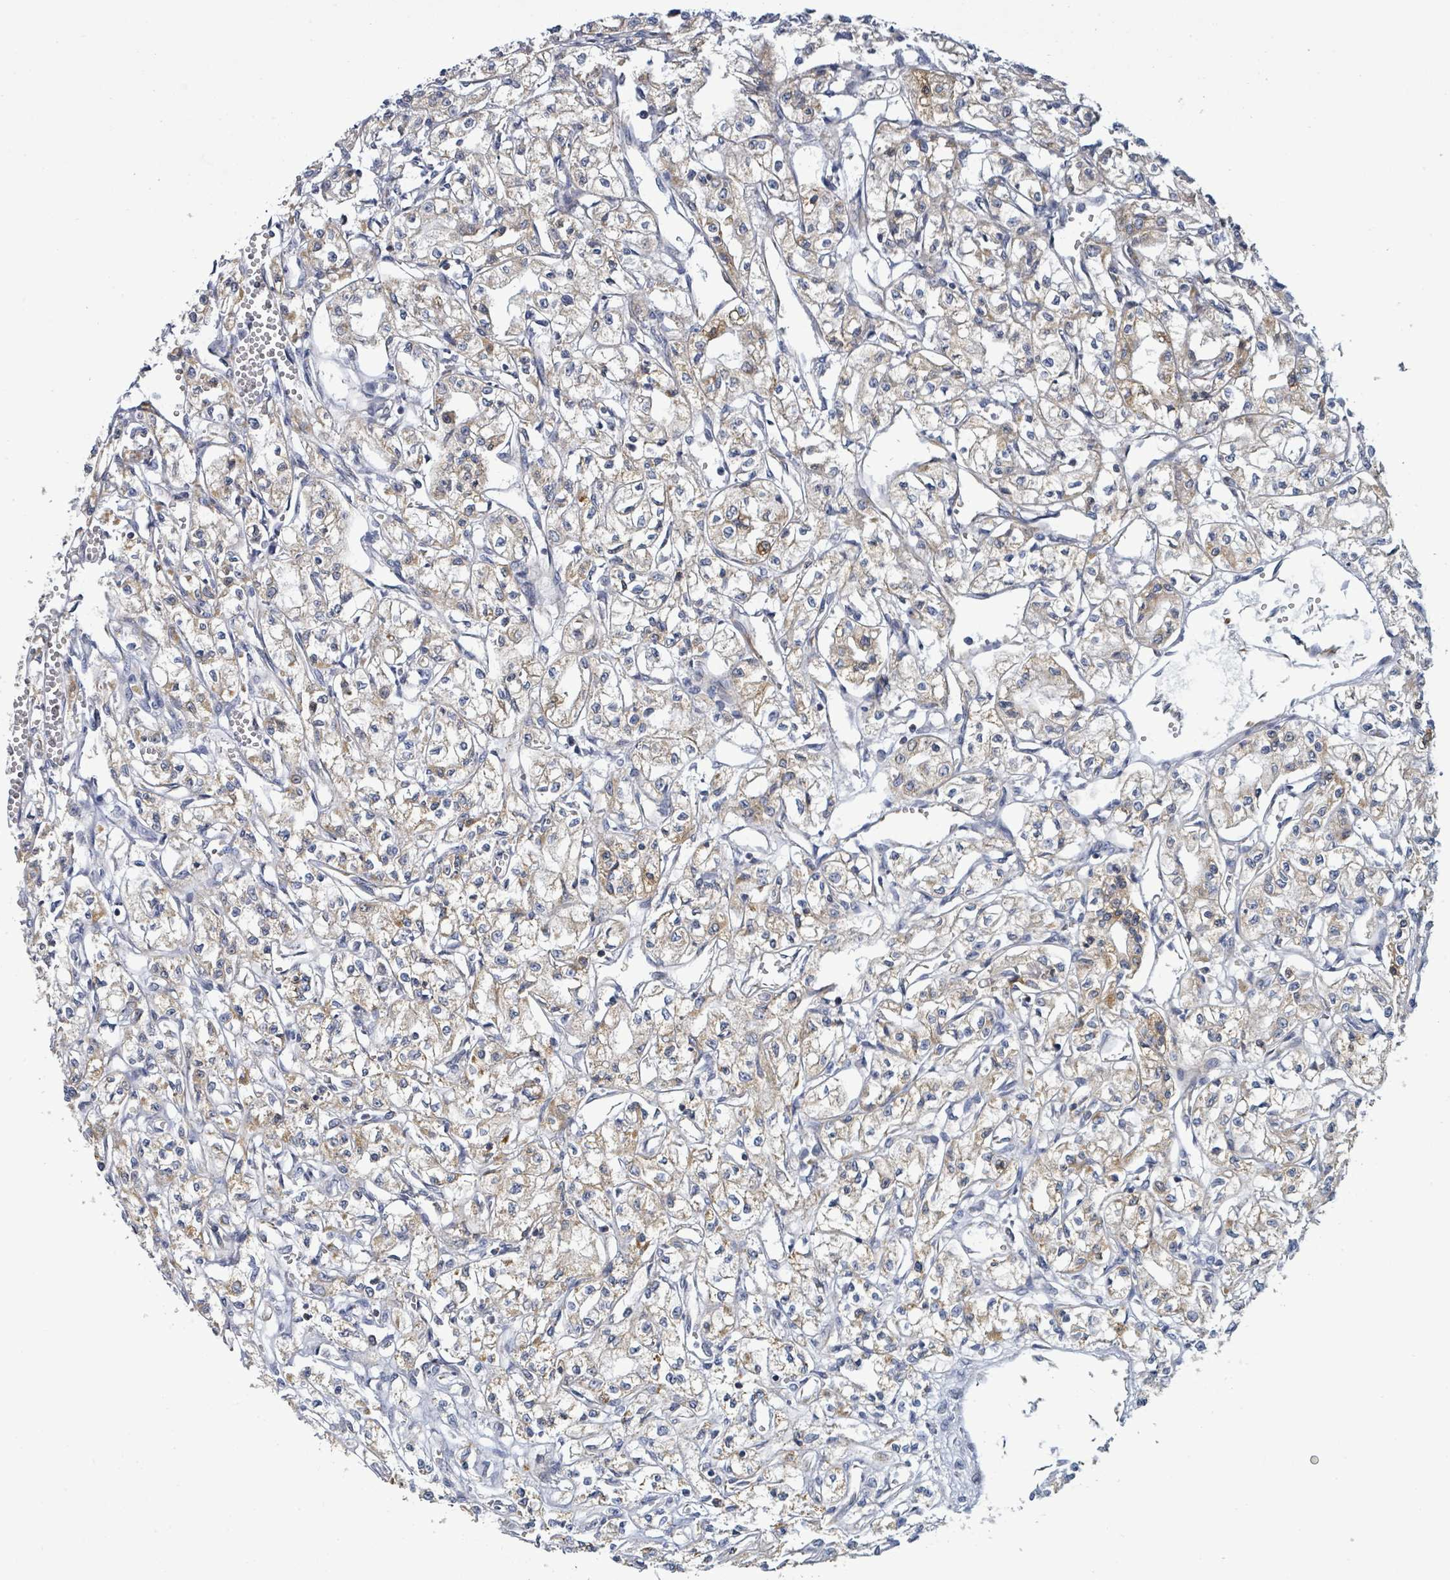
{"staining": {"intensity": "weak", "quantity": "25%-75%", "location": "cytoplasmic/membranous"}, "tissue": "renal cancer", "cell_type": "Tumor cells", "image_type": "cancer", "snomed": [{"axis": "morphology", "description": "Adenocarcinoma, NOS"}, {"axis": "topography", "description": "Kidney"}], "caption": "Protein staining of renal cancer tissue displays weak cytoplasmic/membranous positivity in about 25%-75% of tumor cells. (Stains: DAB (3,3'-diaminobenzidine) in brown, nuclei in blue, Microscopy: brightfield microscopy at high magnification).", "gene": "SUCLG2", "patient": {"sex": "male", "age": 56}}